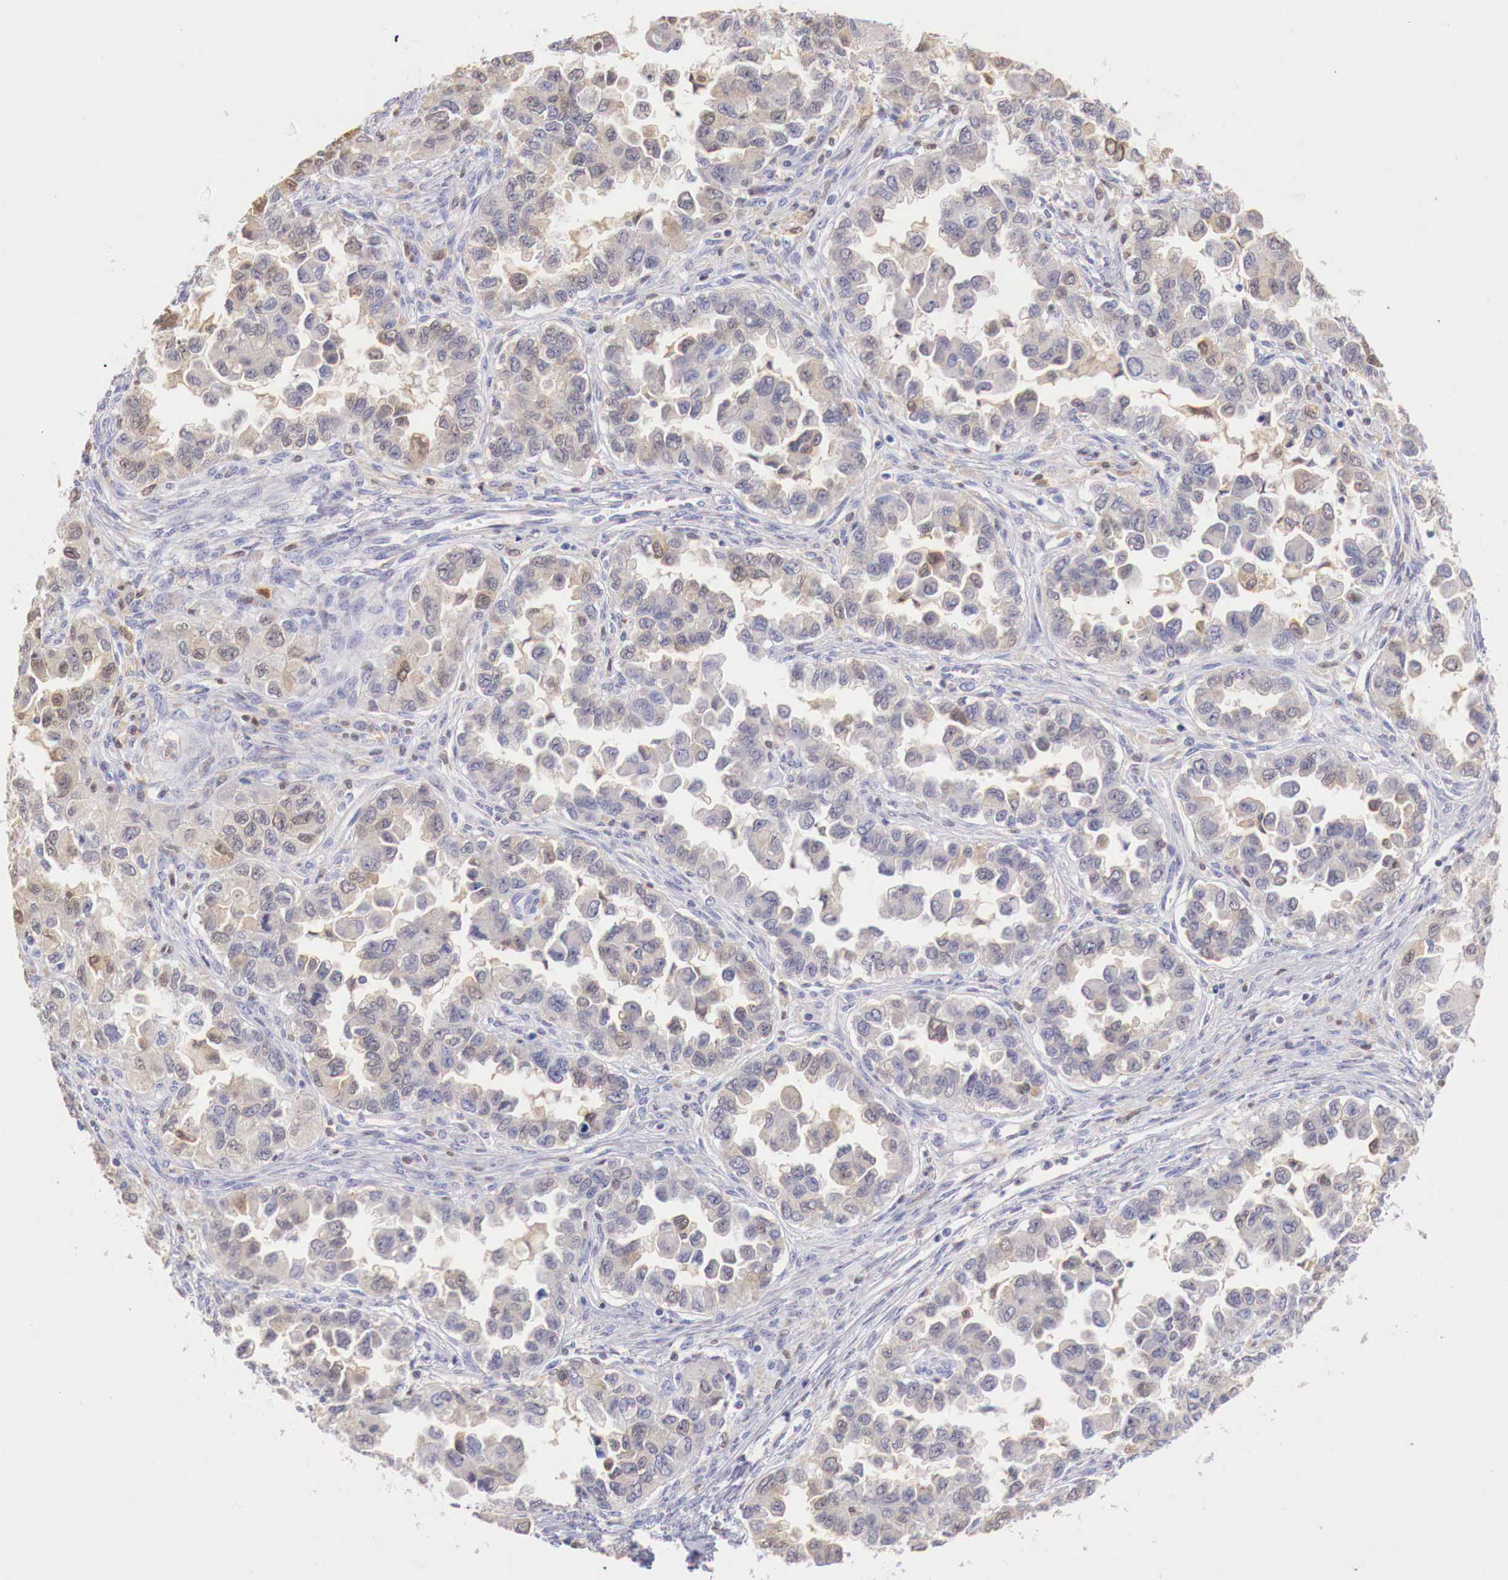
{"staining": {"intensity": "weak", "quantity": "<25%", "location": "cytoplasmic/membranous,nuclear"}, "tissue": "ovarian cancer", "cell_type": "Tumor cells", "image_type": "cancer", "snomed": [{"axis": "morphology", "description": "Cystadenocarcinoma, serous, NOS"}, {"axis": "topography", "description": "Ovary"}], "caption": "DAB (3,3'-diaminobenzidine) immunohistochemical staining of serous cystadenocarcinoma (ovarian) shows no significant staining in tumor cells. (Brightfield microscopy of DAB IHC at high magnification).", "gene": "RENBP", "patient": {"sex": "female", "age": 84}}